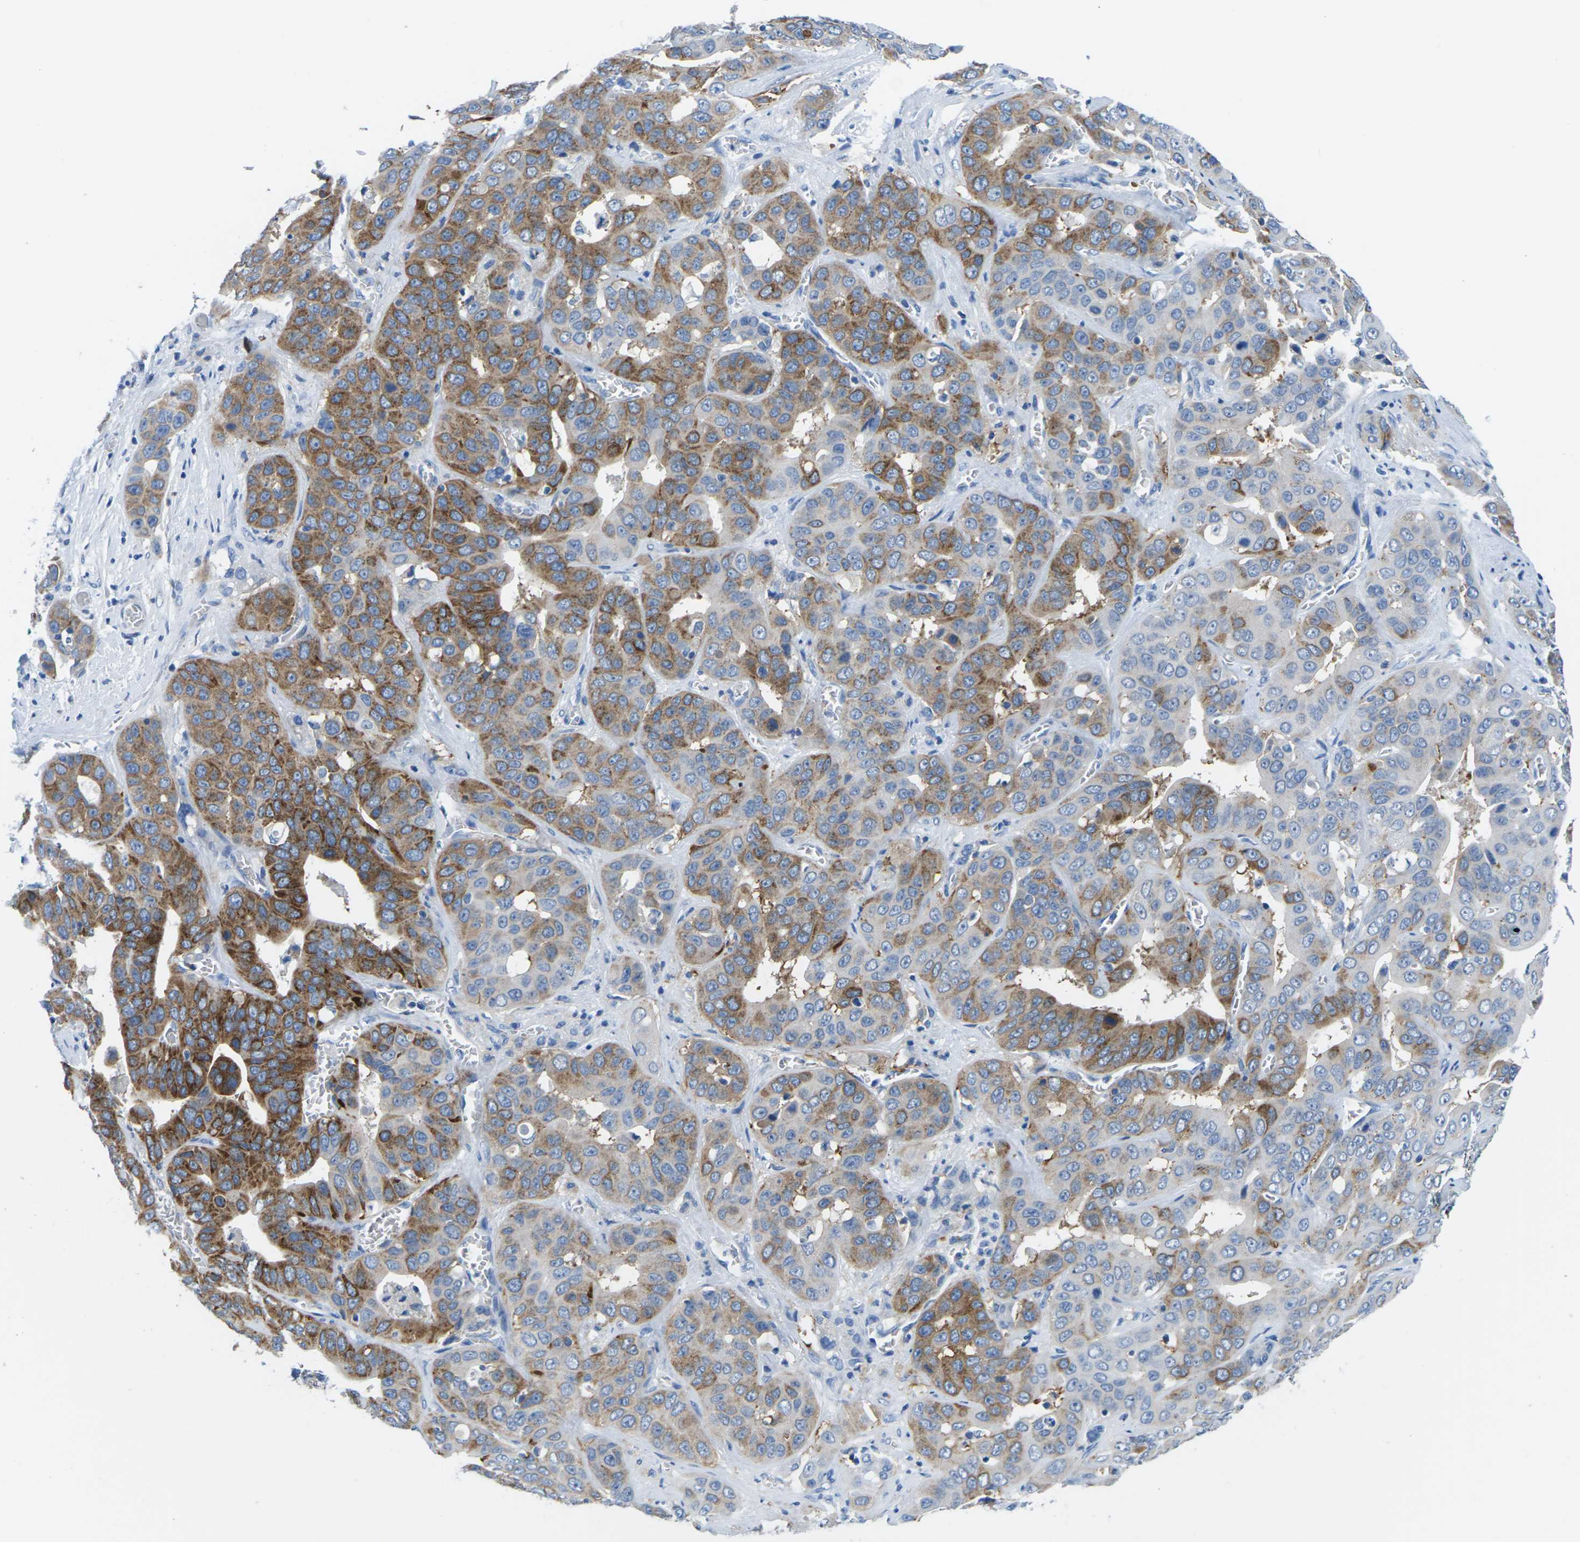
{"staining": {"intensity": "moderate", "quantity": "25%-75%", "location": "cytoplasmic/membranous"}, "tissue": "liver cancer", "cell_type": "Tumor cells", "image_type": "cancer", "snomed": [{"axis": "morphology", "description": "Cholangiocarcinoma"}, {"axis": "topography", "description": "Liver"}], "caption": "Immunohistochemistry staining of liver cholangiocarcinoma, which shows medium levels of moderate cytoplasmic/membranous expression in approximately 25%-75% of tumor cells indicating moderate cytoplasmic/membranous protein expression. The staining was performed using DAB (brown) for protein detection and nuclei were counterstained in hematoxylin (blue).", "gene": "SYNGR2", "patient": {"sex": "female", "age": 52}}